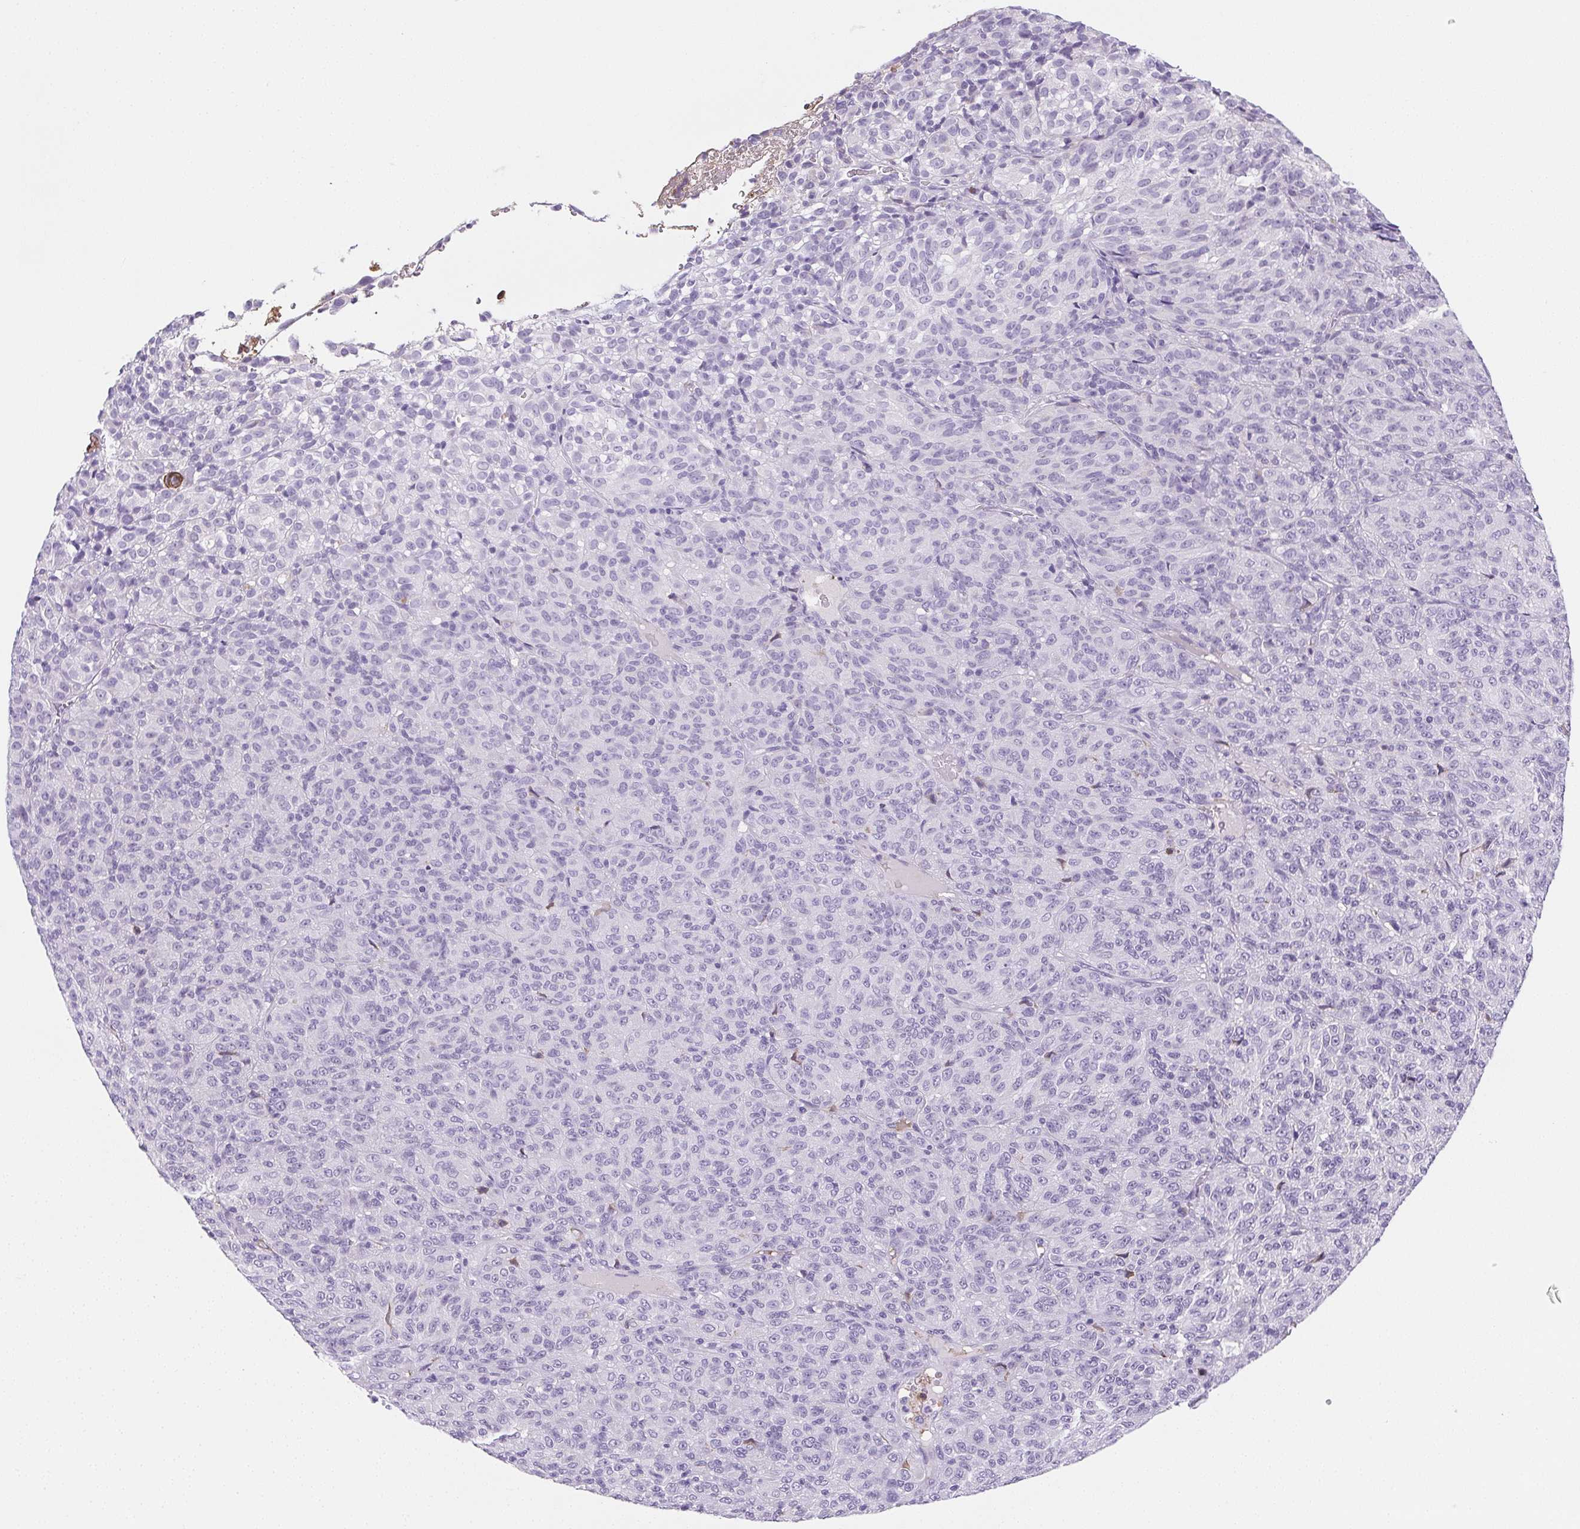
{"staining": {"intensity": "negative", "quantity": "none", "location": "none"}, "tissue": "melanoma", "cell_type": "Tumor cells", "image_type": "cancer", "snomed": [{"axis": "morphology", "description": "Malignant melanoma, Metastatic site"}, {"axis": "topography", "description": "Brain"}], "caption": "The immunohistochemistry (IHC) image has no significant staining in tumor cells of melanoma tissue.", "gene": "VTN", "patient": {"sex": "female", "age": 56}}